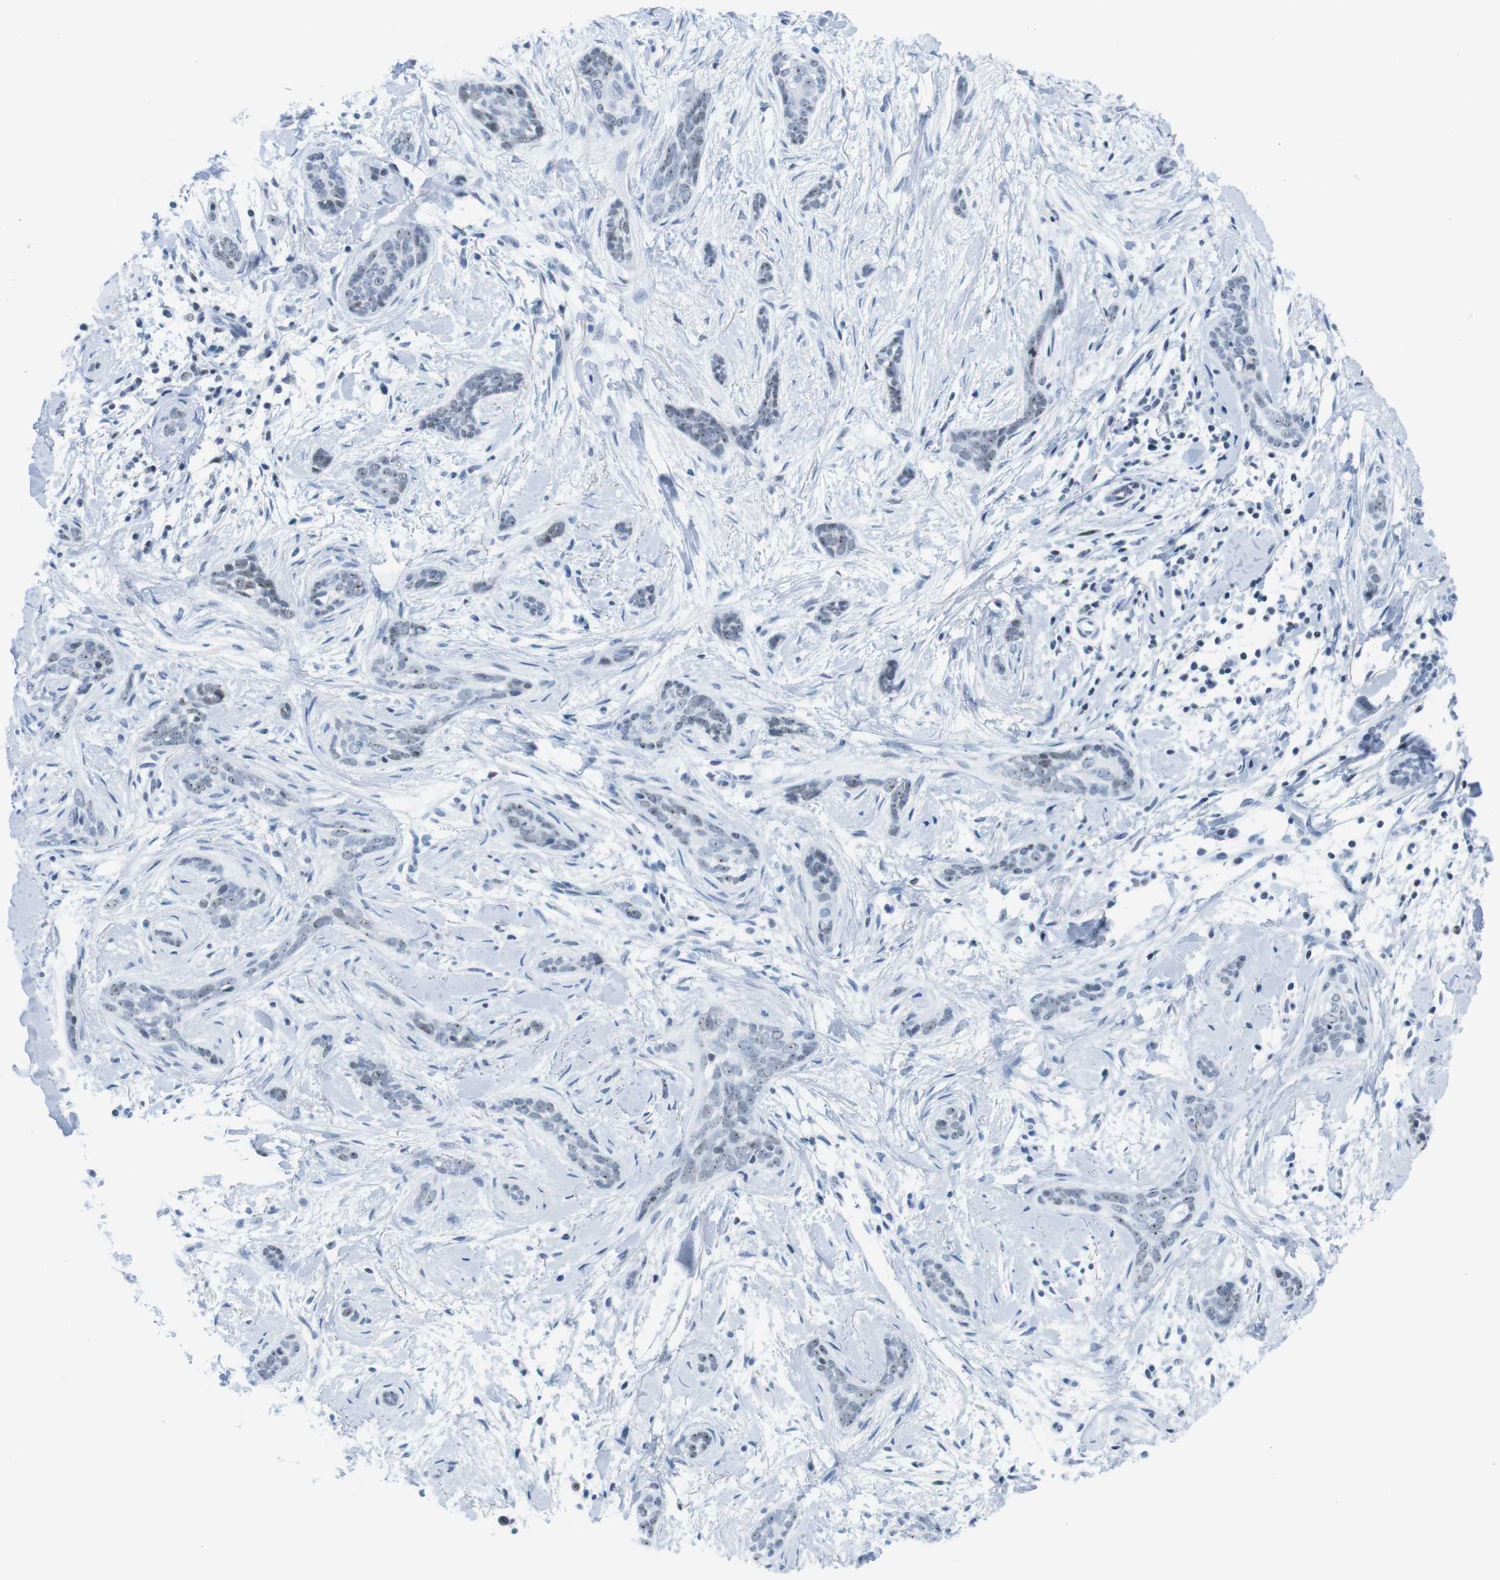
{"staining": {"intensity": "weak", "quantity": "25%-75%", "location": "nuclear"}, "tissue": "skin cancer", "cell_type": "Tumor cells", "image_type": "cancer", "snomed": [{"axis": "morphology", "description": "Basal cell carcinoma"}, {"axis": "morphology", "description": "Adnexal tumor, benign"}, {"axis": "topography", "description": "Skin"}], "caption": "A photomicrograph of human benign adnexal tumor (skin) stained for a protein shows weak nuclear brown staining in tumor cells.", "gene": "NIFK", "patient": {"sex": "female", "age": 42}}